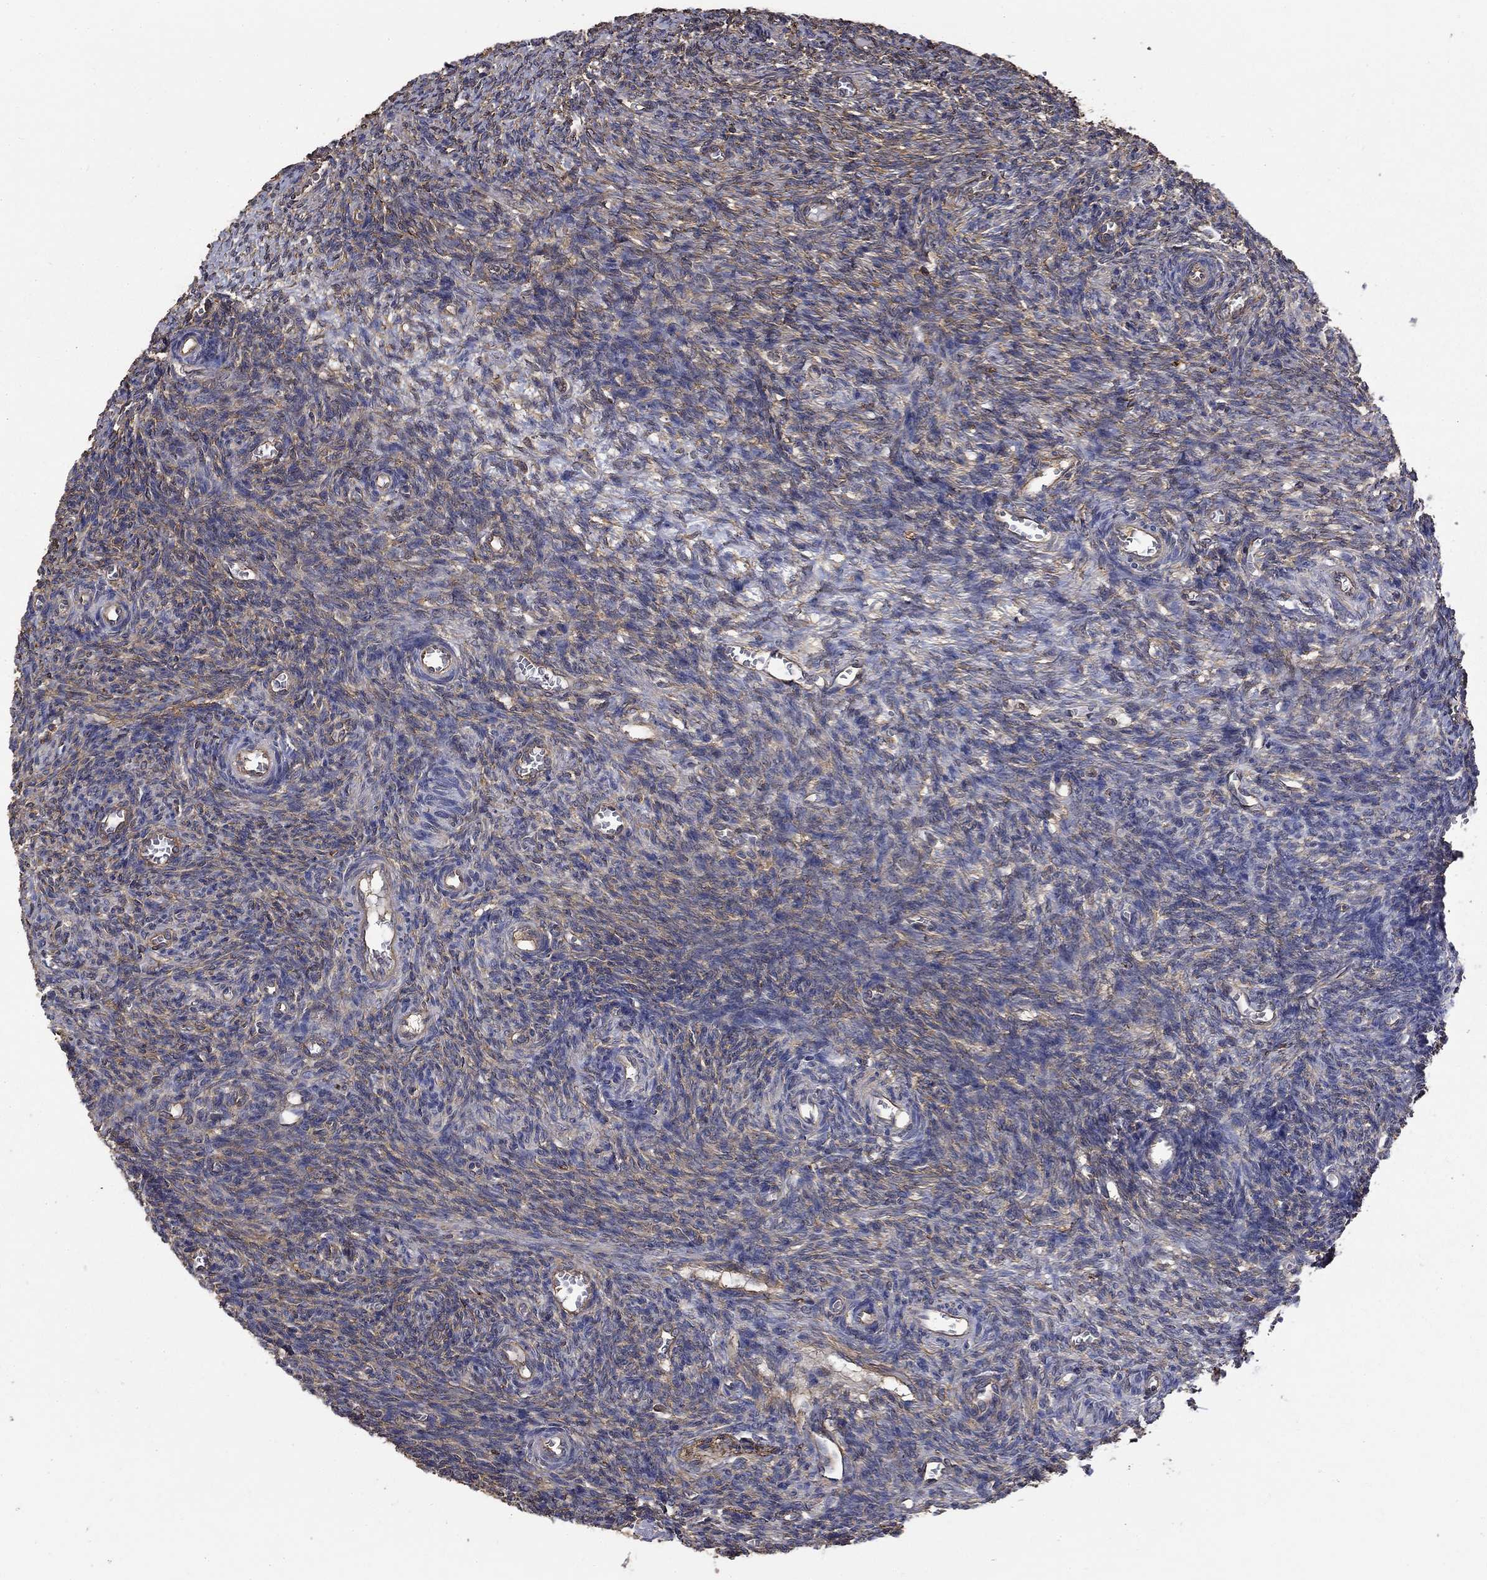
{"staining": {"intensity": "weak", "quantity": "25%-75%", "location": "cytoplasmic/membranous"}, "tissue": "ovary", "cell_type": "Ovarian stroma cells", "image_type": "normal", "snomed": [{"axis": "morphology", "description": "Normal tissue, NOS"}, {"axis": "topography", "description": "Ovary"}], "caption": "Immunohistochemistry (IHC) photomicrograph of benign ovary: human ovary stained using immunohistochemistry reveals low levels of weak protein expression localized specifically in the cytoplasmic/membranous of ovarian stroma cells, appearing as a cytoplasmic/membranous brown color.", "gene": "DPYSL2", "patient": {"sex": "female", "age": 27}}